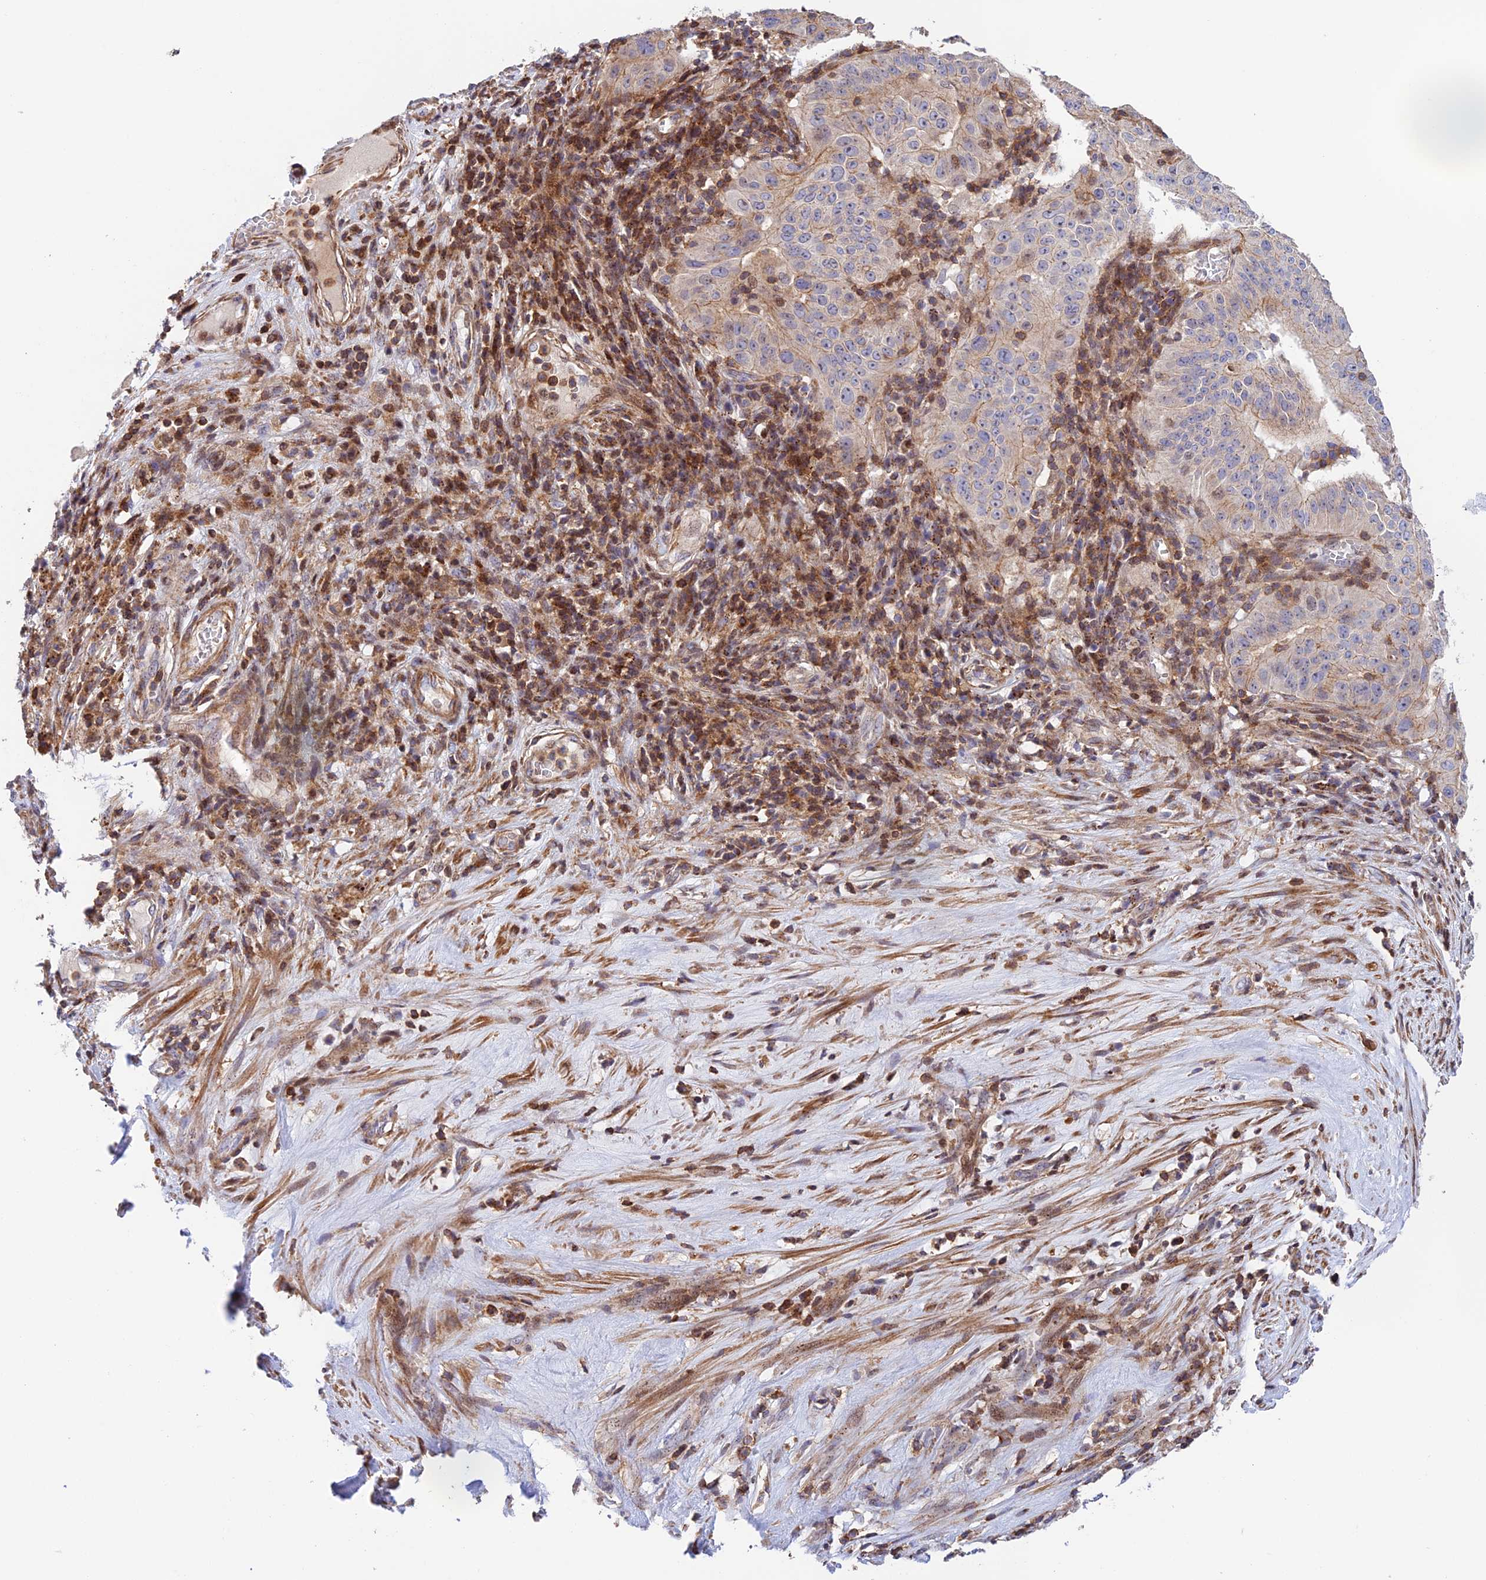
{"staining": {"intensity": "weak", "quantity": "25%-75%", "location": "cytoplasmic/membranous"}, "tissue": "pancreatic cancer", "cell_type": "Tumor cells", "image_type": "cancer", "snomed": [{"axis": "morphology", "description": "Adenocarcinoma, NOS"}, {"axis": "topography", "description": "Pancreas"}], "caption": "Protein staining displays weak cytoplasmic/membranous staining in about 25%-75% of tumor cells in pancreatic cancer (adenocarcinoma).", "gene": "PRIM1", "patient": {"sex": "male", "age": 63}}